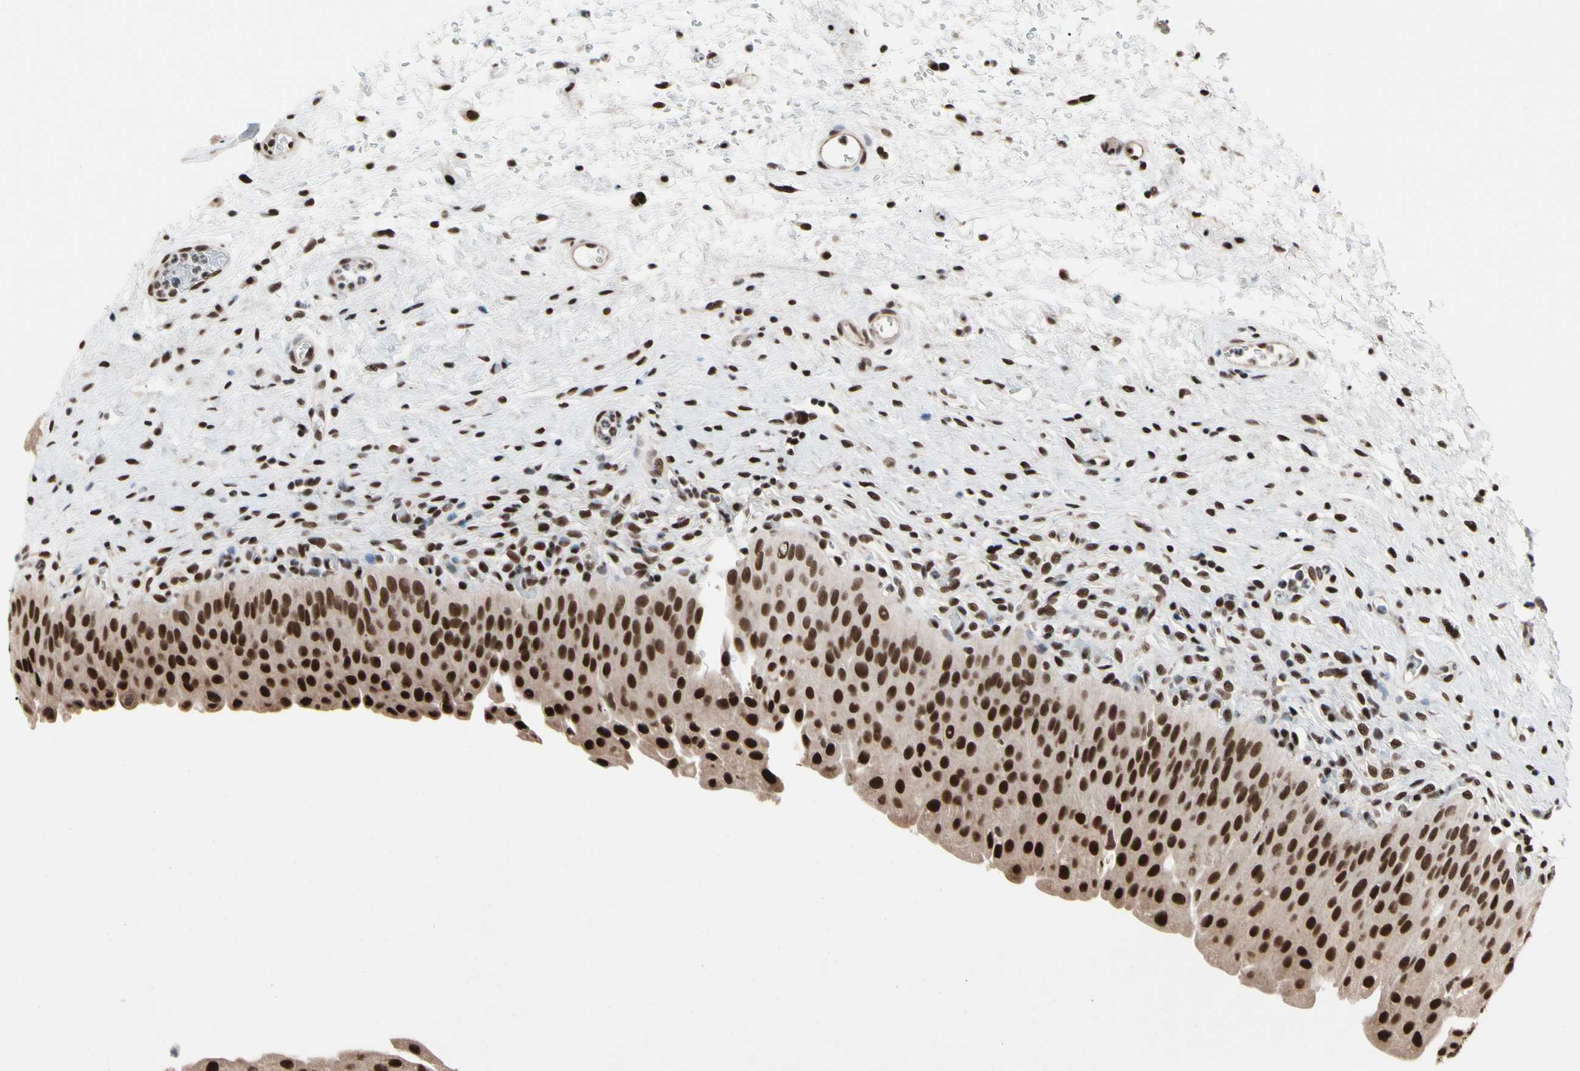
{"staining": {"intensity": "strong", "quantity": ">75%", "location": "nuclear"}, "tissue": "urinary bladder", "cell_type": "Urothelial cells", "image_type": "normal", "snomed": [{"axis": "morphology", "description": "Normal tissue, NOS"}, {"axis": "morphology", "description": "Urothelial carcinoma, High grade"}, {"axis": "topography", "description": "Urinary bladder"}], "caption": "An image of human urinary bladder stained for a protein reveals strong nuclear brown staining in urothelial cells. The protein is shown in brown color, while the nuclei are stained blue.", "gene": "FAM98B", "patient": {"sex": "male", "age": 46}}